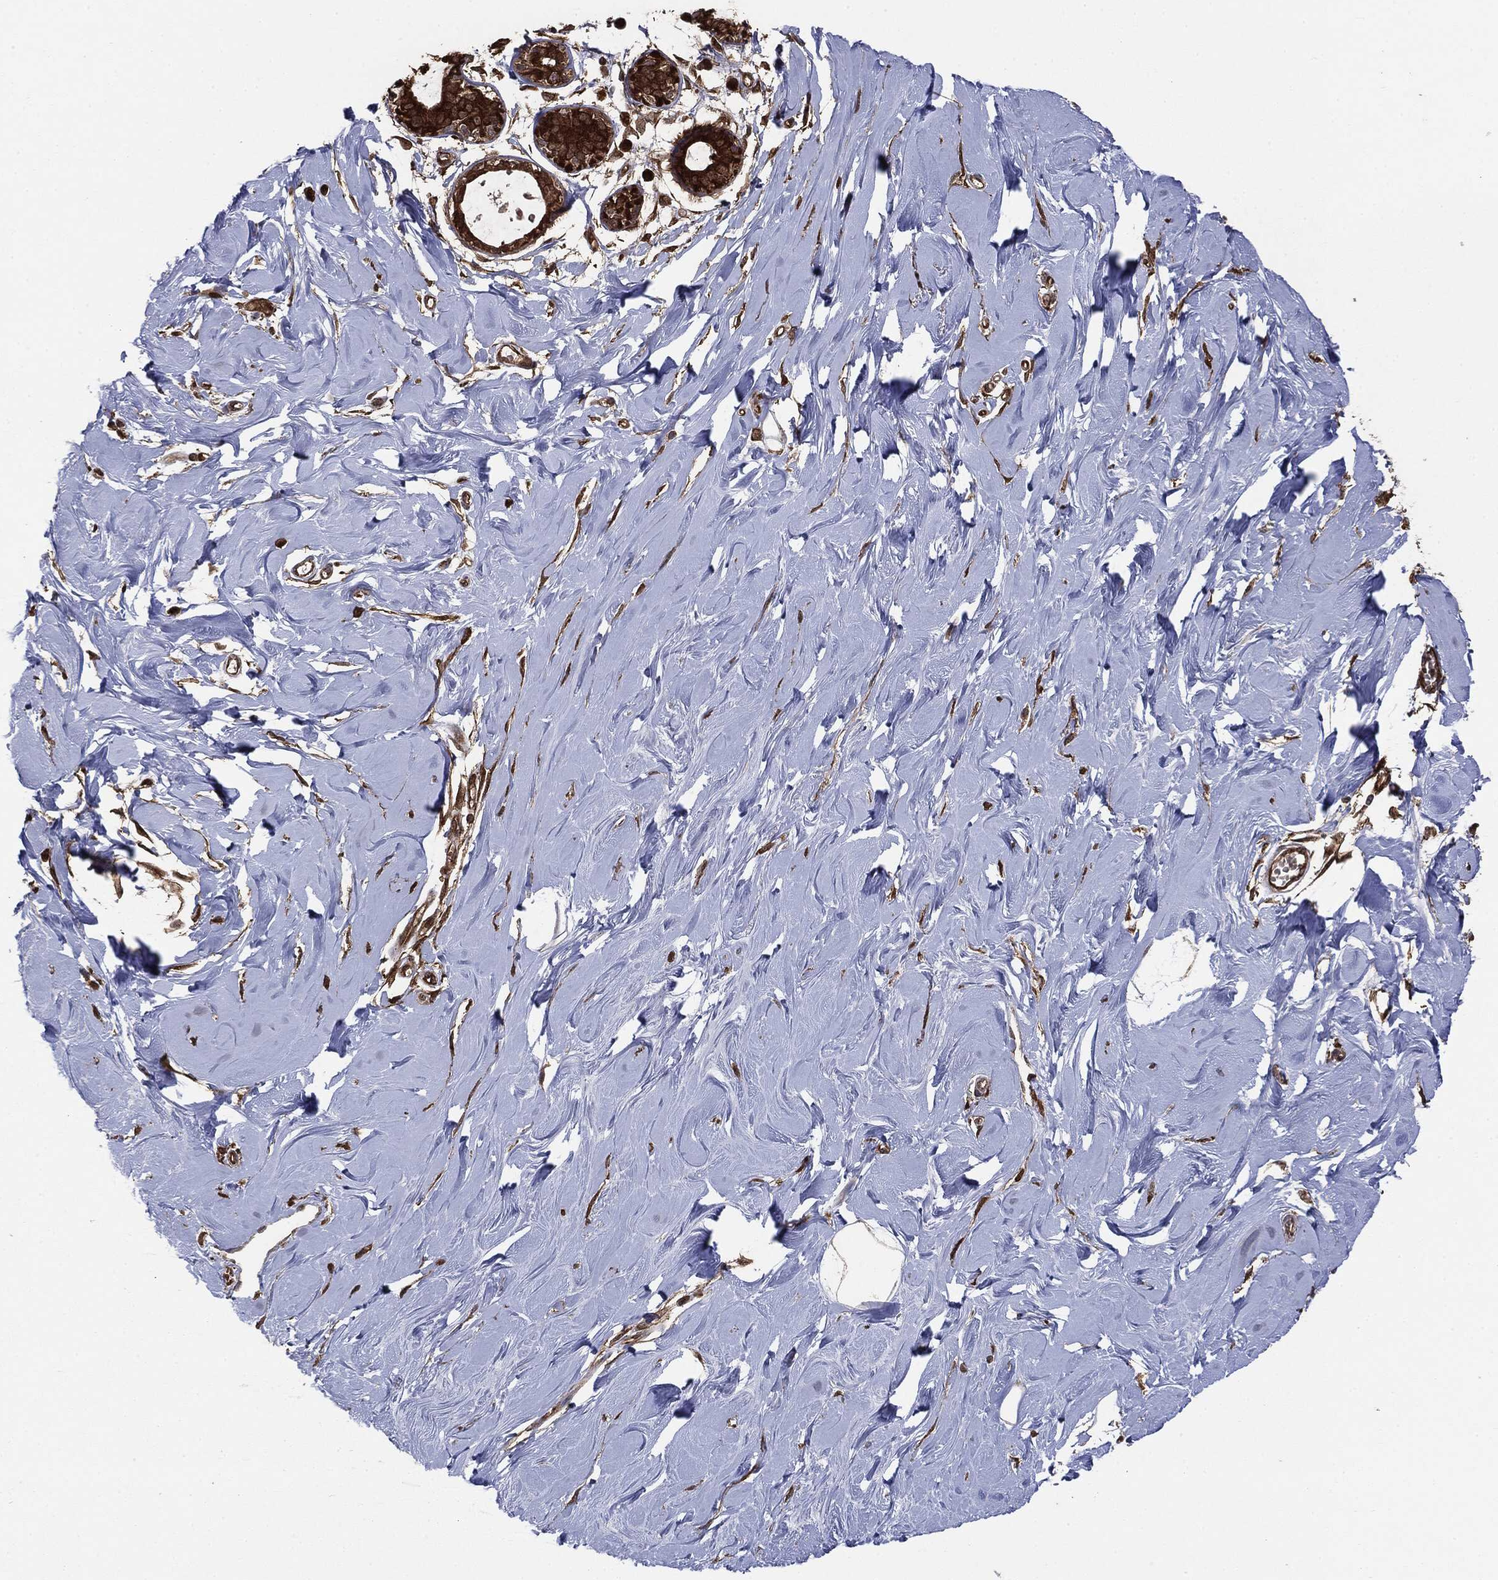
{"staining": {"intensity": "strong", "quantity": ">75%", "location": "cytoplasmic/membranous"}, "tissue": "soft tissue", "cell_type": "Fibroblasts", "image_type": "normal", "snomed": [{"axis": "morphology", "description": "Normal tissue, NOS"}, {"axis": "topography", "description": "Breast"}], "caption": "IHC of benign soft tissue shows high levels of strong cytoplasmic/membranous positivity in about >75% of fibroblasts. Immunohistochemistry (ihc) stains the protein of interest in brown and the nuclei are stained blue.", "gene": "NME1", "patient": {"sex": "female", "age": 49}}